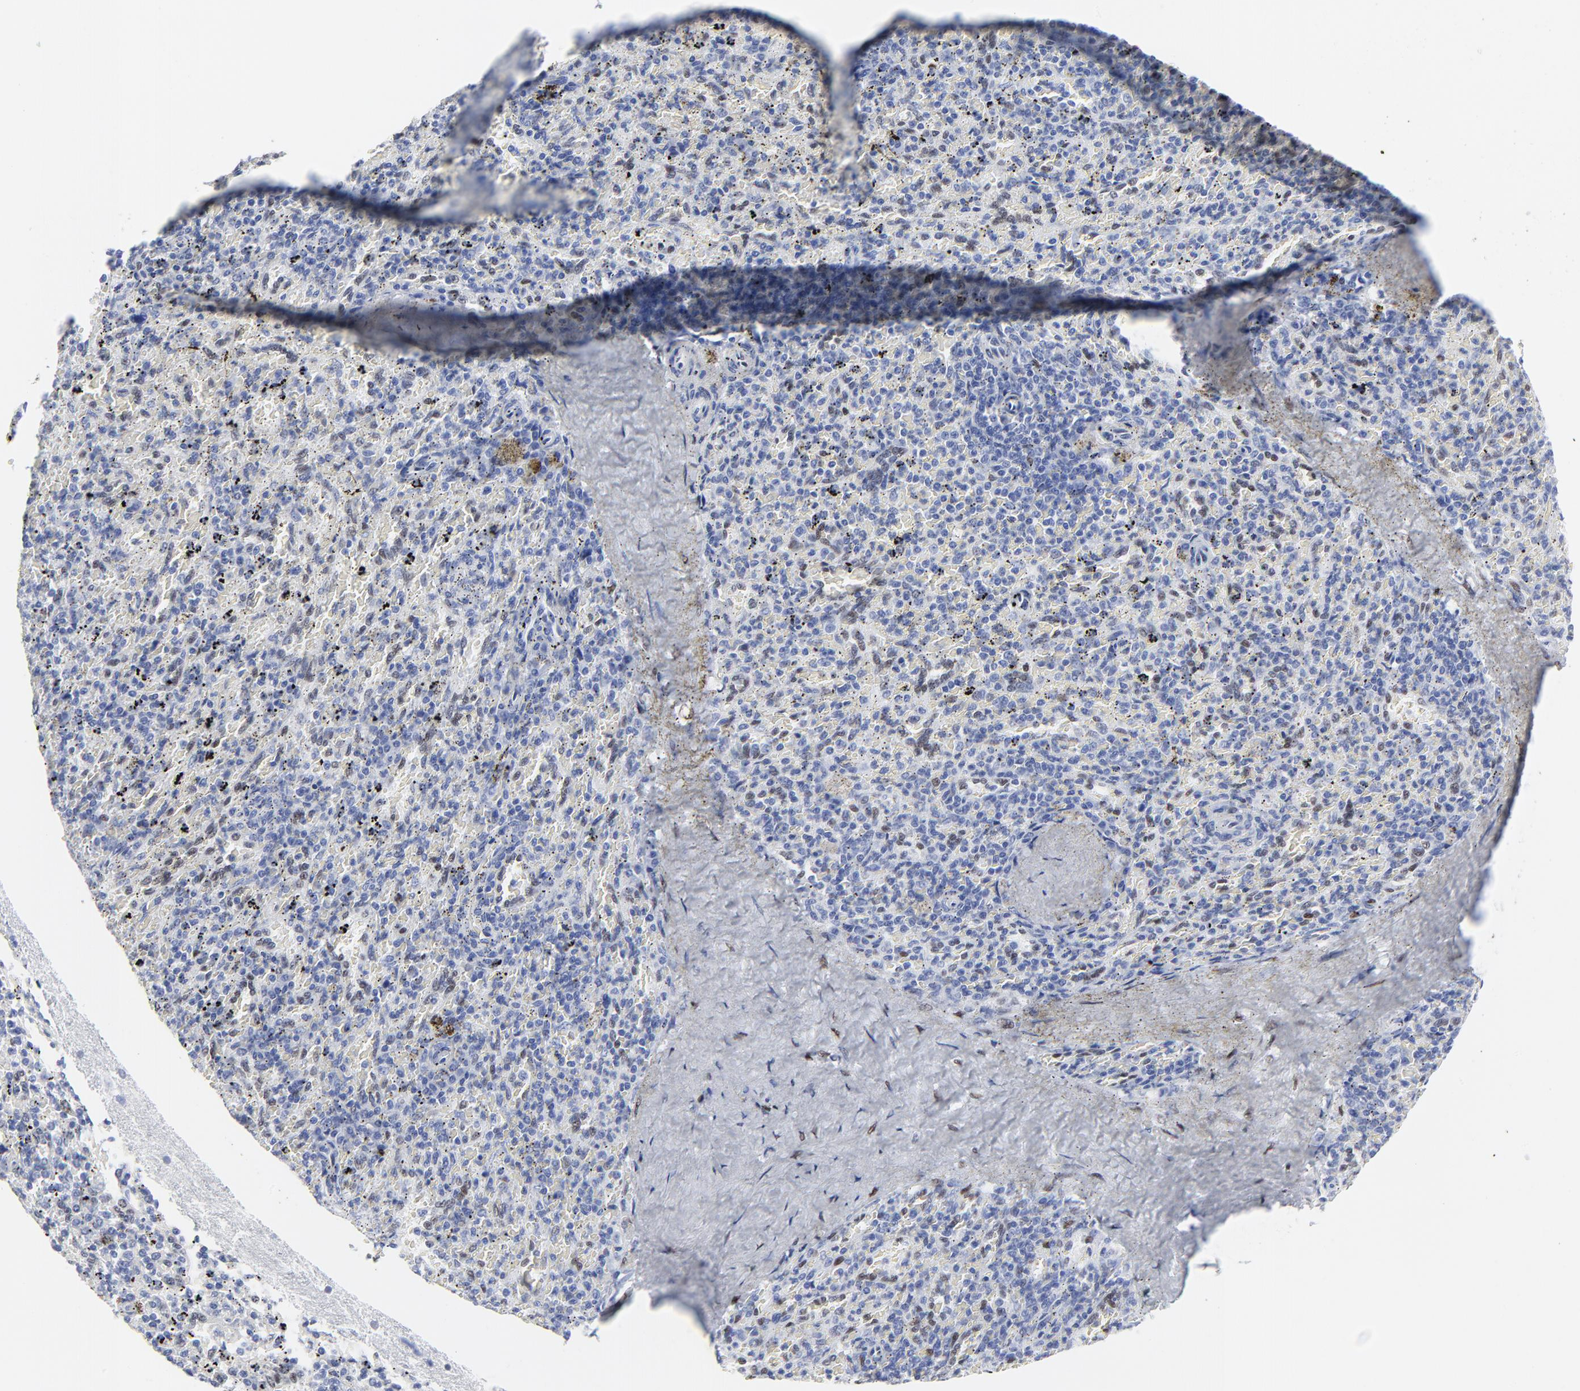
{"staining": {"intensity": "negative", "quantity": "none", "location": "none"}, "tissue": "spleen", "cell_type": "Cells in red pulp", "image_type": "normal", "snomed": [{"axis": "morphology", "description": "Normal tissue, NOS"}, {"axis": "topography", "description": "Spleen"}], "caption": "DAB immunohistochemical staining of normal spleen reveals no significant staining in cells in red pulp.", "gene": "JUN", "patient": {"sex": "female", "age": 43}}